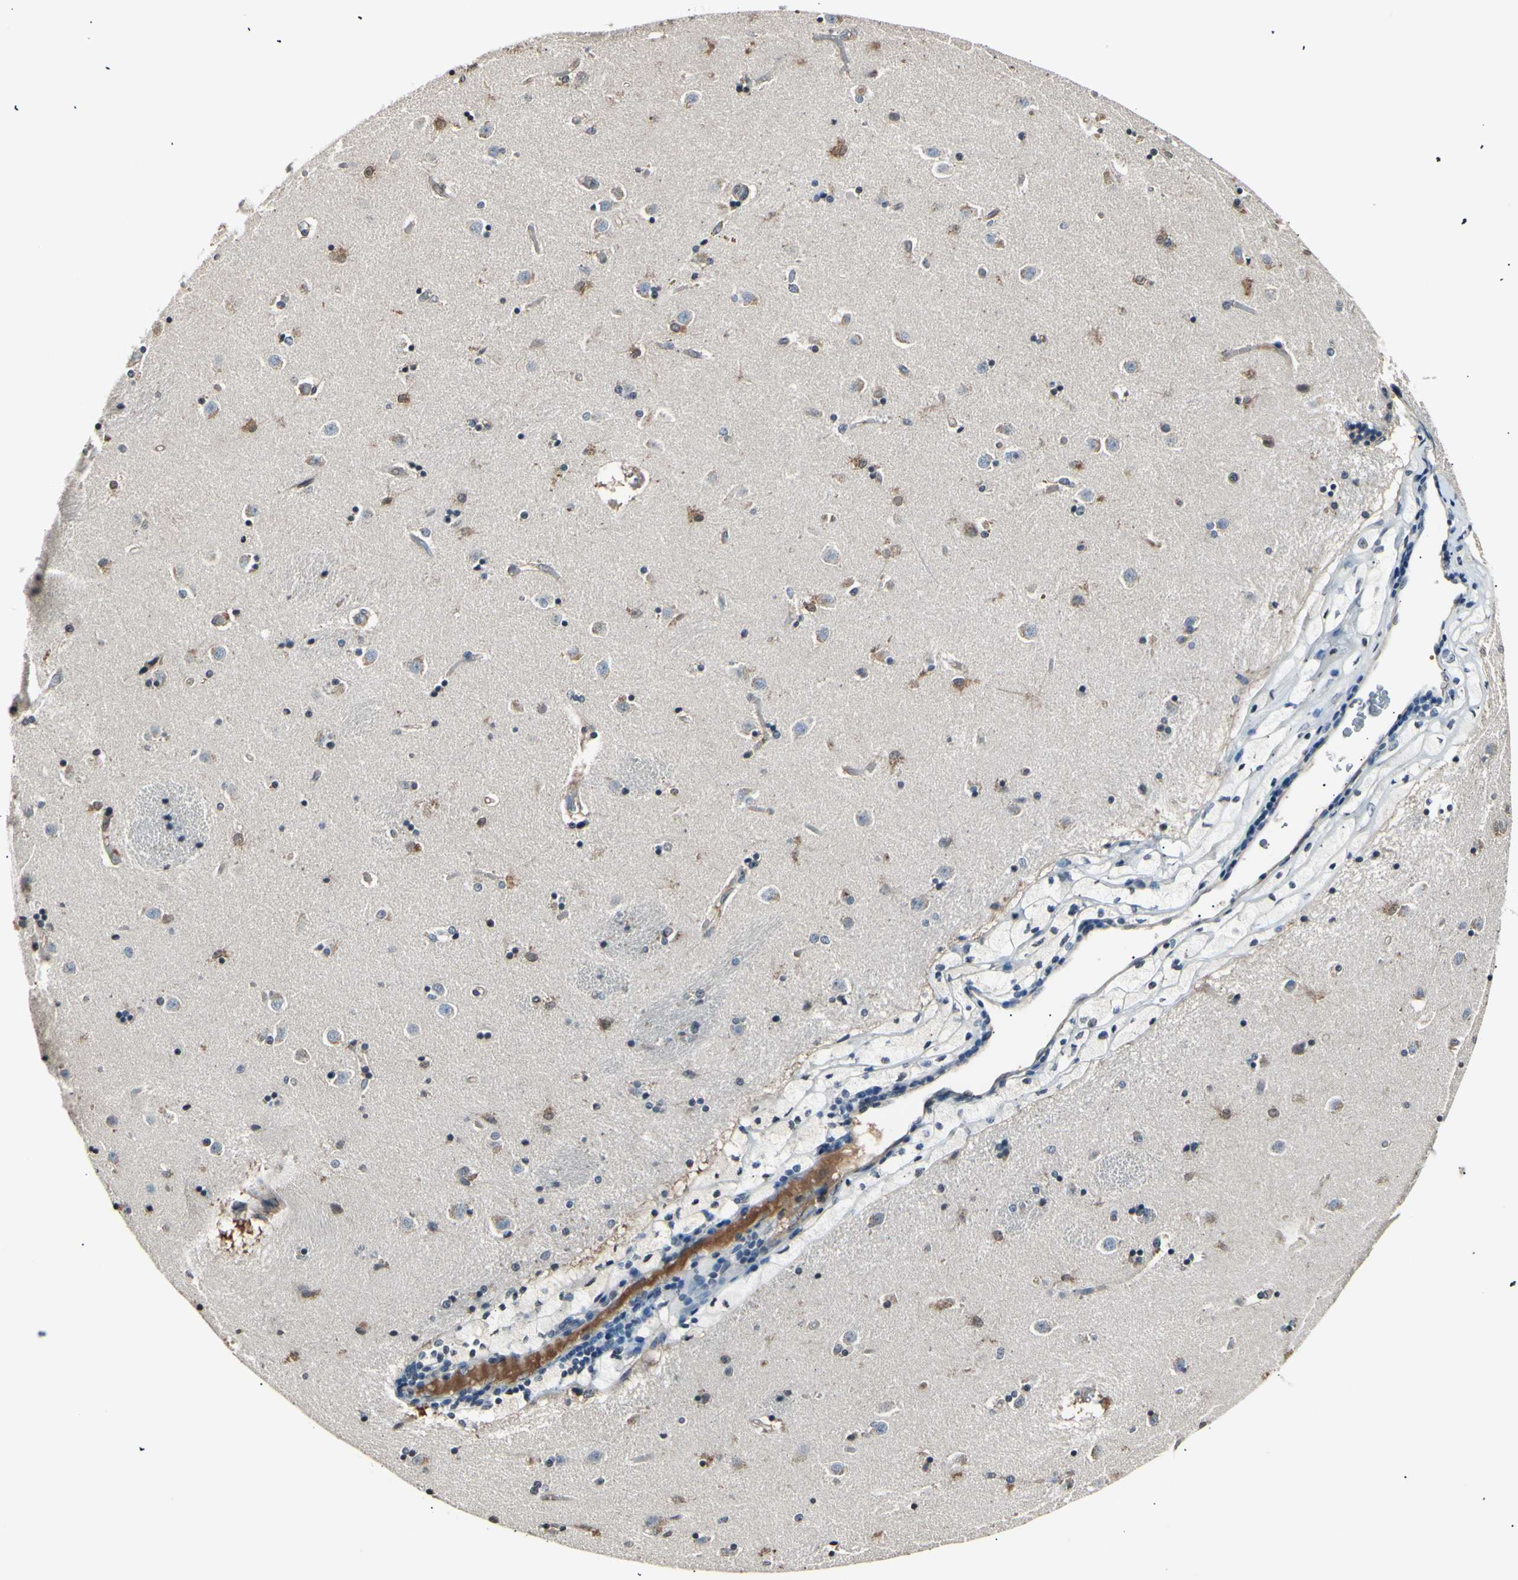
{"staining": {"intensity": "negative", "quantity": "none", "location": "none"}, "tissue": "caudate", "cell_type": "Glial cells", "image_type": "normal", "snomed": [{"axis": "morphology", "description": "Normal tissue, NOS"}, {"axis": "topography", "description": "Lateral ventricle wall"}], "caption": "This is an immunohistochemistry histopathology image of normal human caudate. There is no staining in glial cells.", "gene": "AK1", "patient": {"sex": "female", "age": 54}}